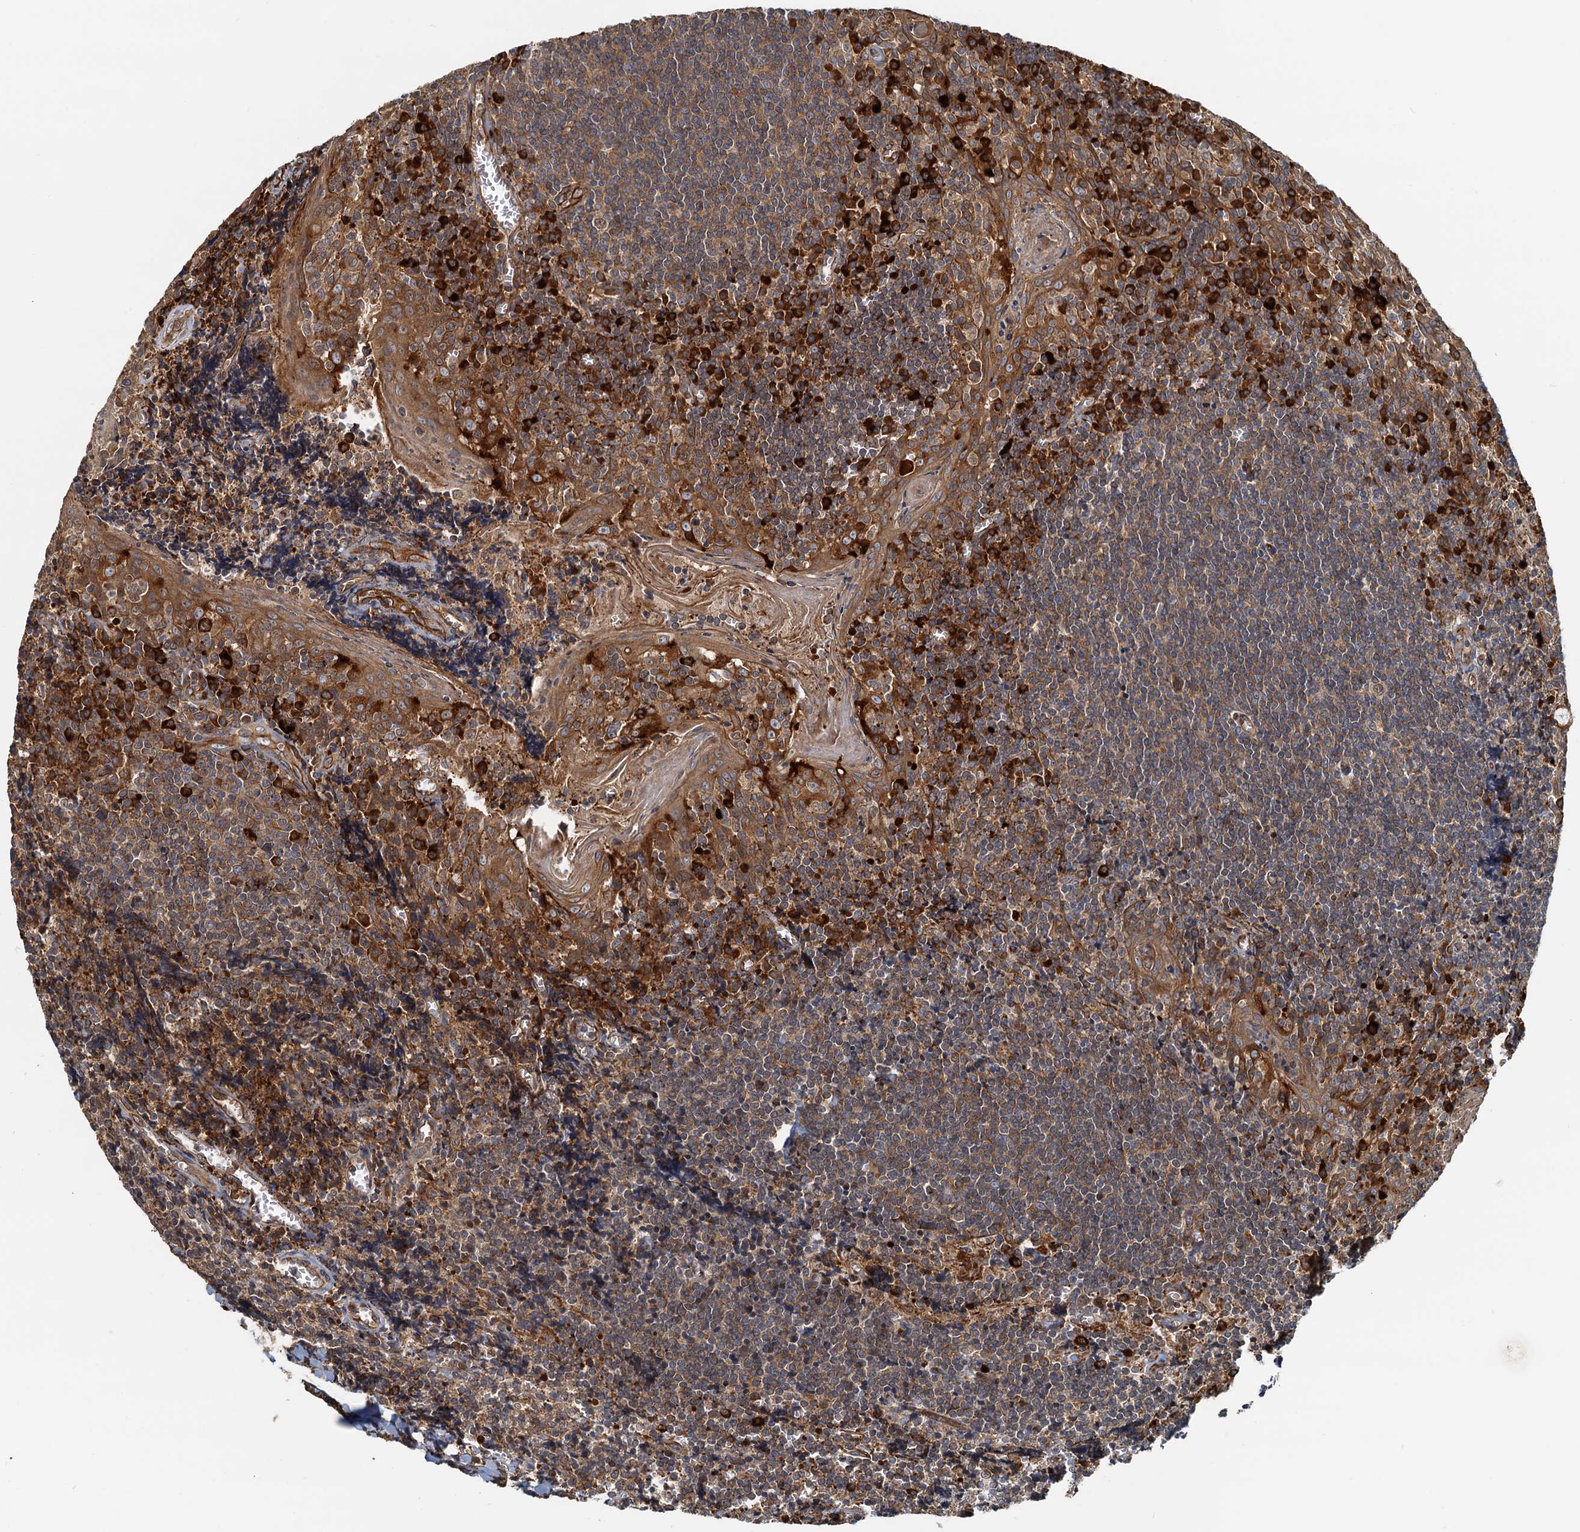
{"staining": {"intensity": "strong", "quantity": "25%-75%", "location": "cytoplasmic/membranous"}, "tissue": "tonsil", "cell_type": "Germinal center cells", "image_type": "normal", "snomed": [{"axis": "morphology", "description": "Normal tissue, NOS"}, {"axis": "topography", "description": "Tonsil"}], "caption": "Strong cytoplasmic/membranous staining is seen in approximately 25%-75% of germinal center cells in normal tonsil. (DAB IHC, brown staining for protein, blue staining for nuclei).", "gene": "NIPAL3", "patient": {"sex": "male", "age": 27}}